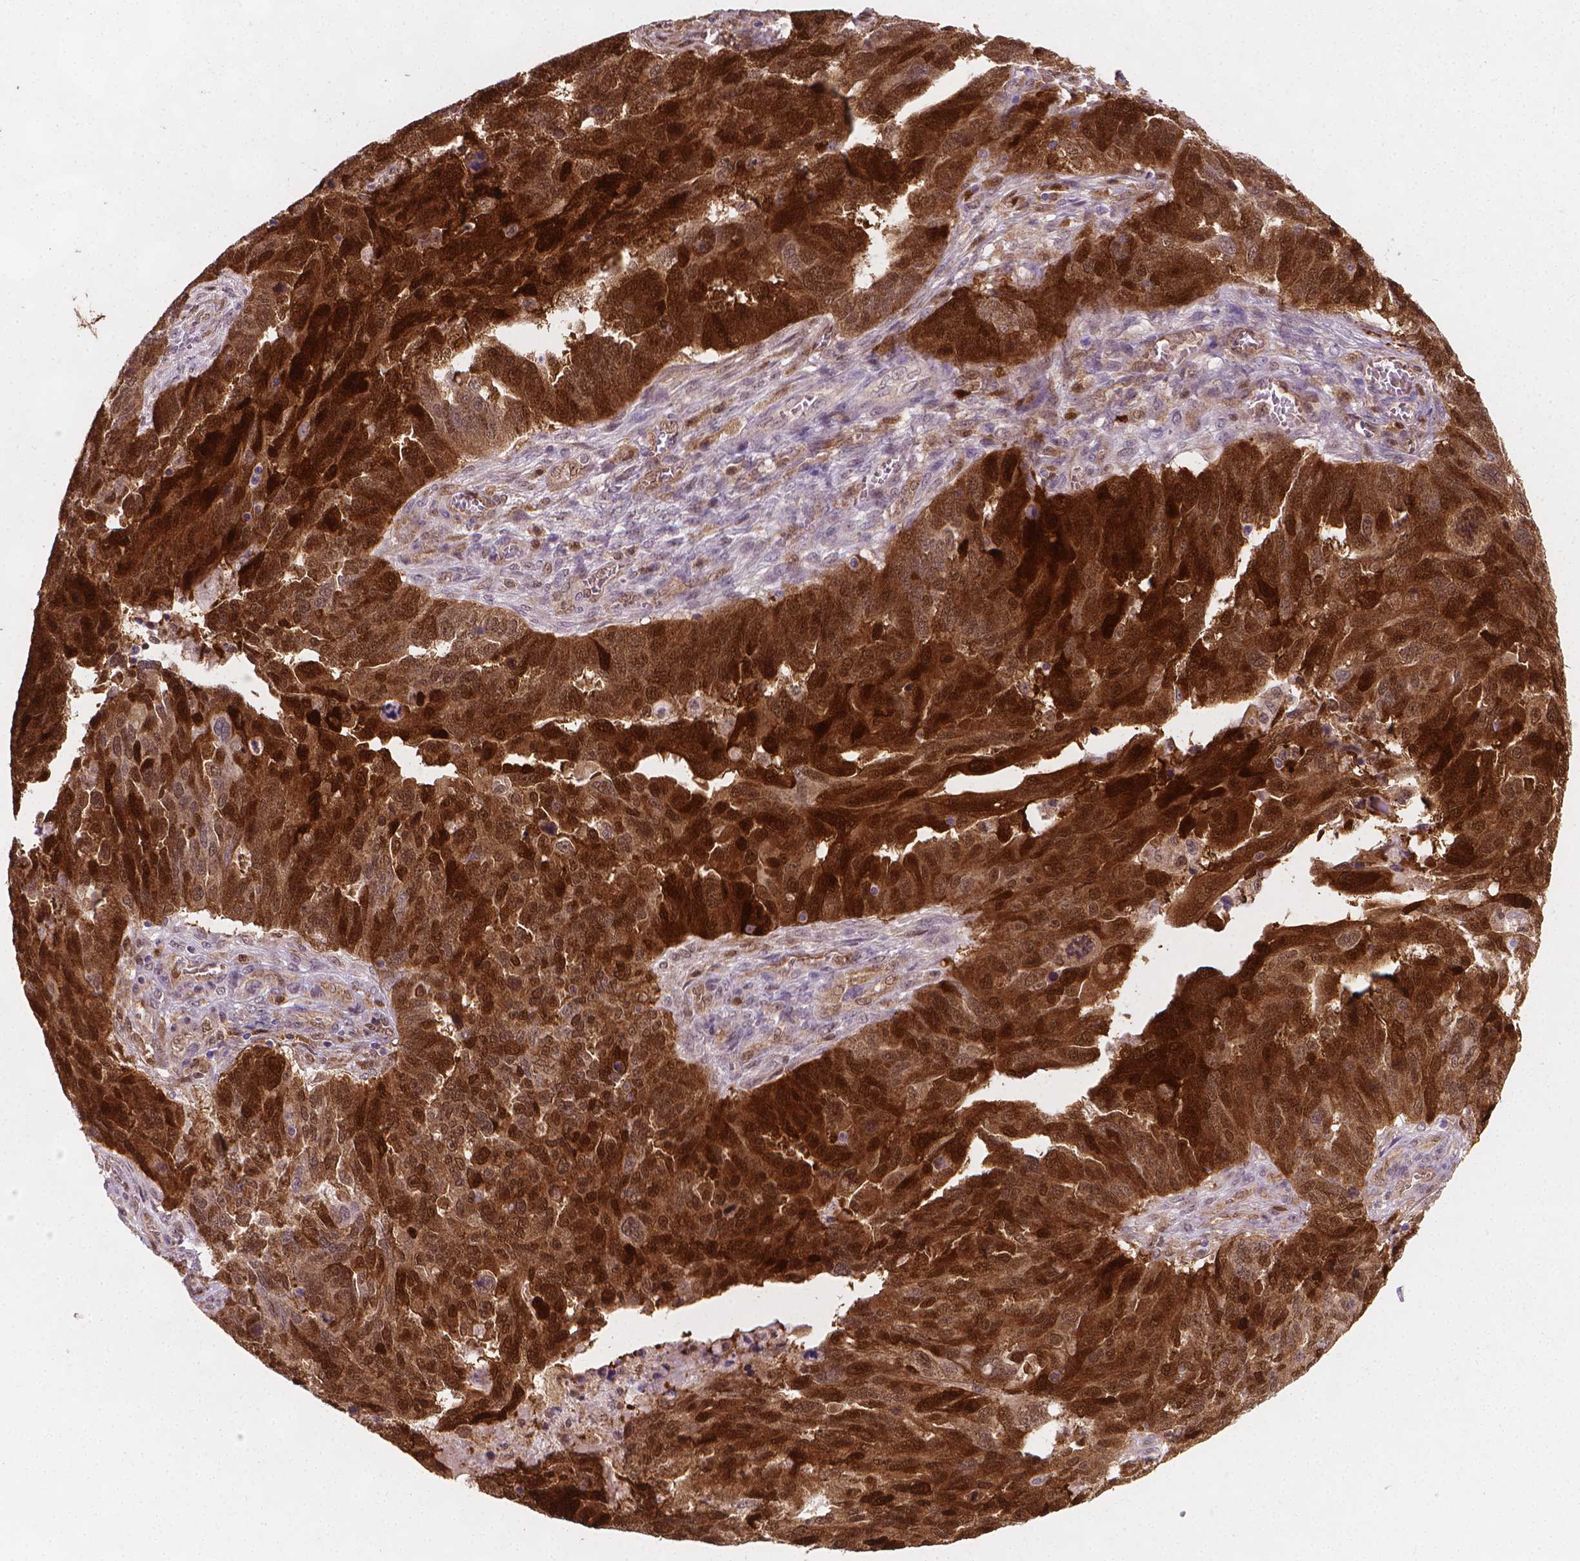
{"staining": {"intensity": "strong", "quantity": ">75%", "location": "cytoplasmic/membranous"}, "tissue": "ovarian cancer", "cell_type": "Tumor cells", "image_type": "cancer", "snomed": [{"axis": "morphology", "description": "Carcinoma, endometroid"}, {"axis": "topography", "description": "Soft tissue"}, {"axis": "topography", "description": "Ovary"}], "caption": "IHC of ovarian cancer (endometroid carcinoma) shows high levels of strong cytoplasmic/membranous positivity in approximately >75% of tumor cells. The staining is performed using DAB (3,3'-diaminobenzidine) brown chromogen to label protein expression. The nuclei are counter-stained blue using hematoxylin.", "gene": "TNFAIP2", "patient": {"sex": "female", "age": 52}}